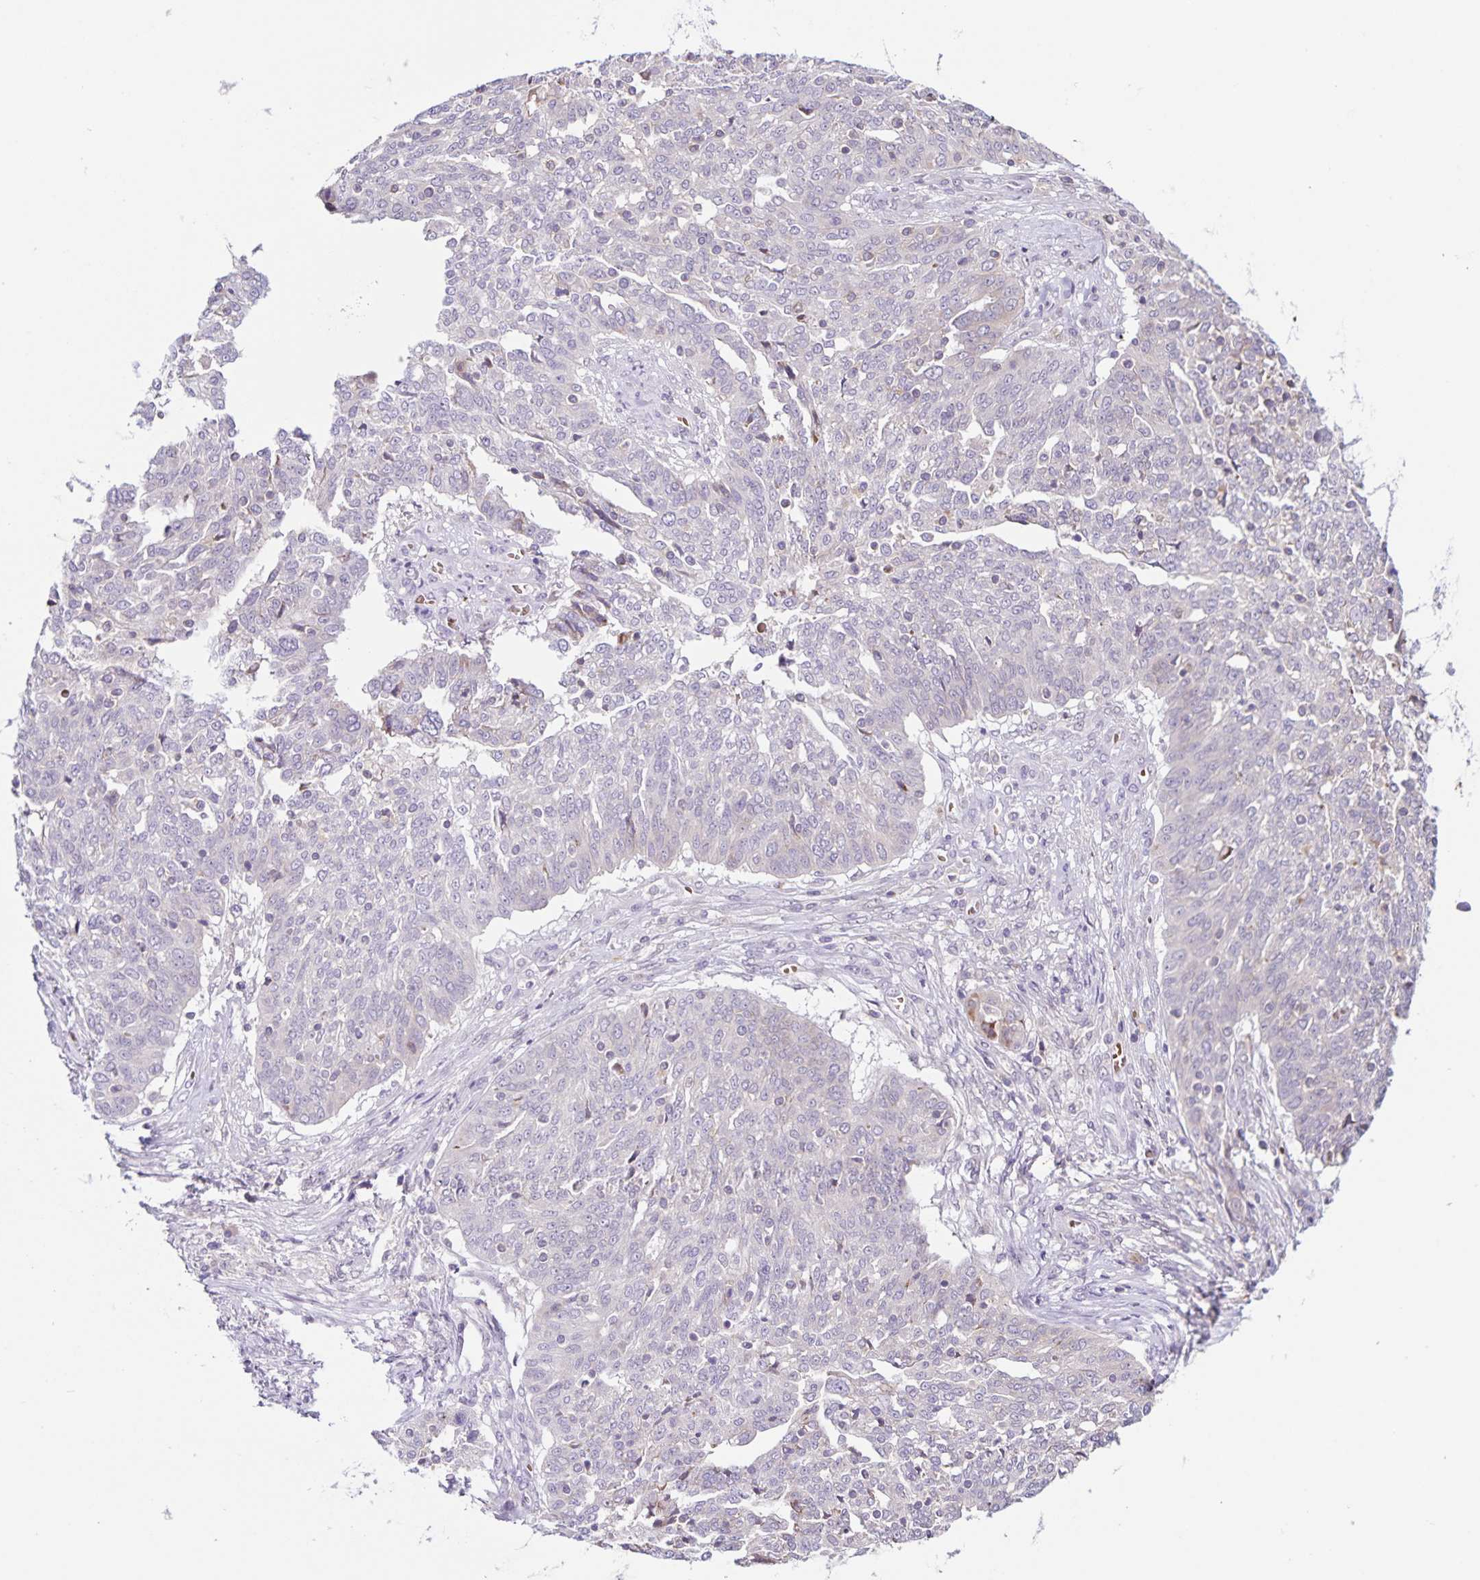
{"staining": {"intensity": "negative", "quantity": "none", "location": "none"}, "tissue": "ovarian cancer", "cell_type": "Tumor cells", "image_type": "cancer", "snomed": [{"axis": "morphology", "description": "Cystadenocarcinoma, serous, NOS"}, {"axis": "topography", "description": "Ovary"}], "caption": "Serous cystadenocarcinoma (ovarian) was stained to show a protein in brown. There is no significant positivity in tumor cells.", "gene": "STPG4", "patient": {"sex": "female", "age": 67}}